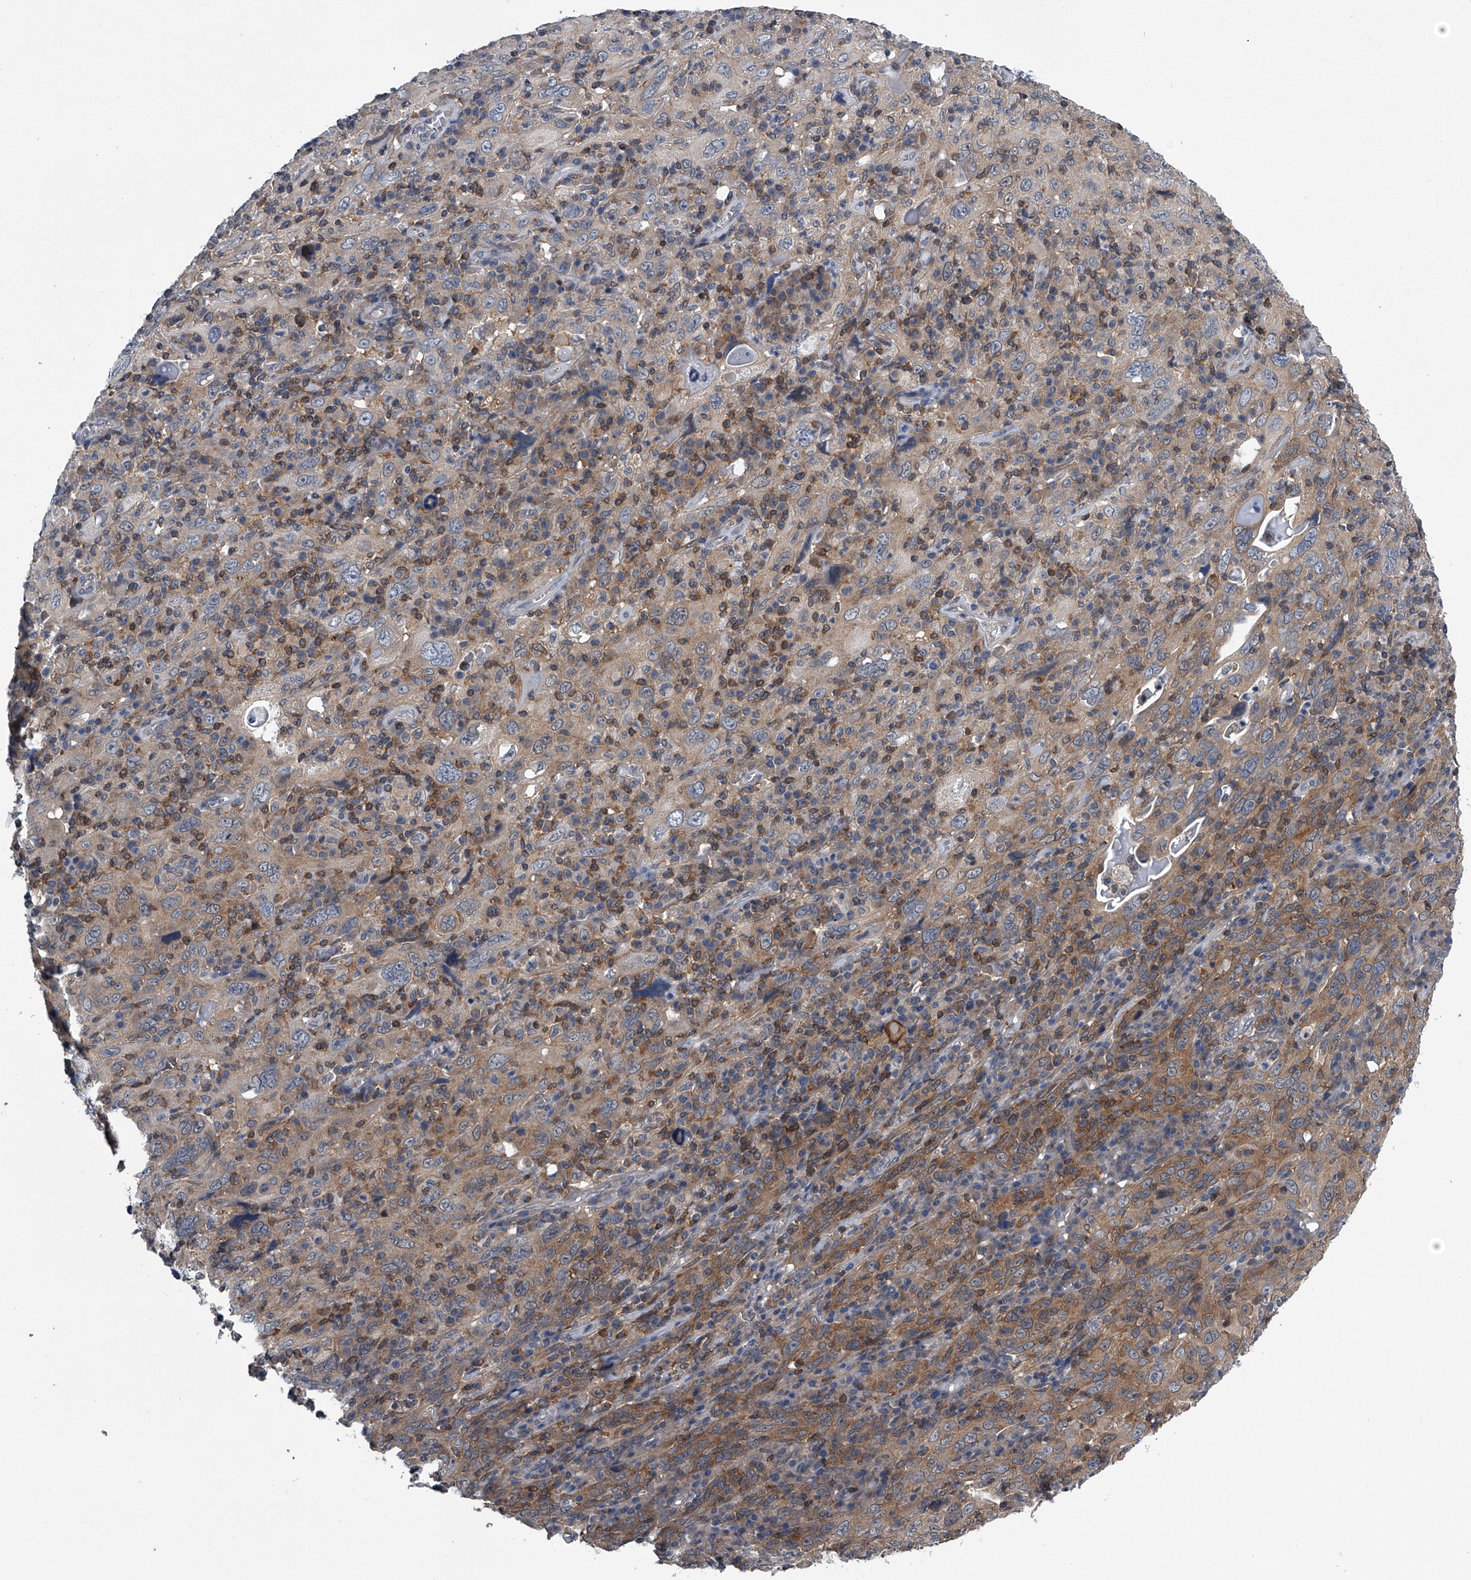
{"staining": {"intensity": "weak", "quantity": "<25%", "location": "cytoplasmic/membranous"}, "tissue": "cervical cancer", "cell_type": "Tumor cells", "image_type": "cancer", "snomed": [{"axis": "morphology", "description": "Squamous cell carcinoma, NOS"}, {"axis": "topography", "description": "Cervix"}], "caption": "Immunohistochemistry (IHC) of human cervical cancer (squamous cell carcinoma) reveals no expression in tumor cells.", "gene": "PPP2R5D", "patient": {"sex": "female", "age": 46}}